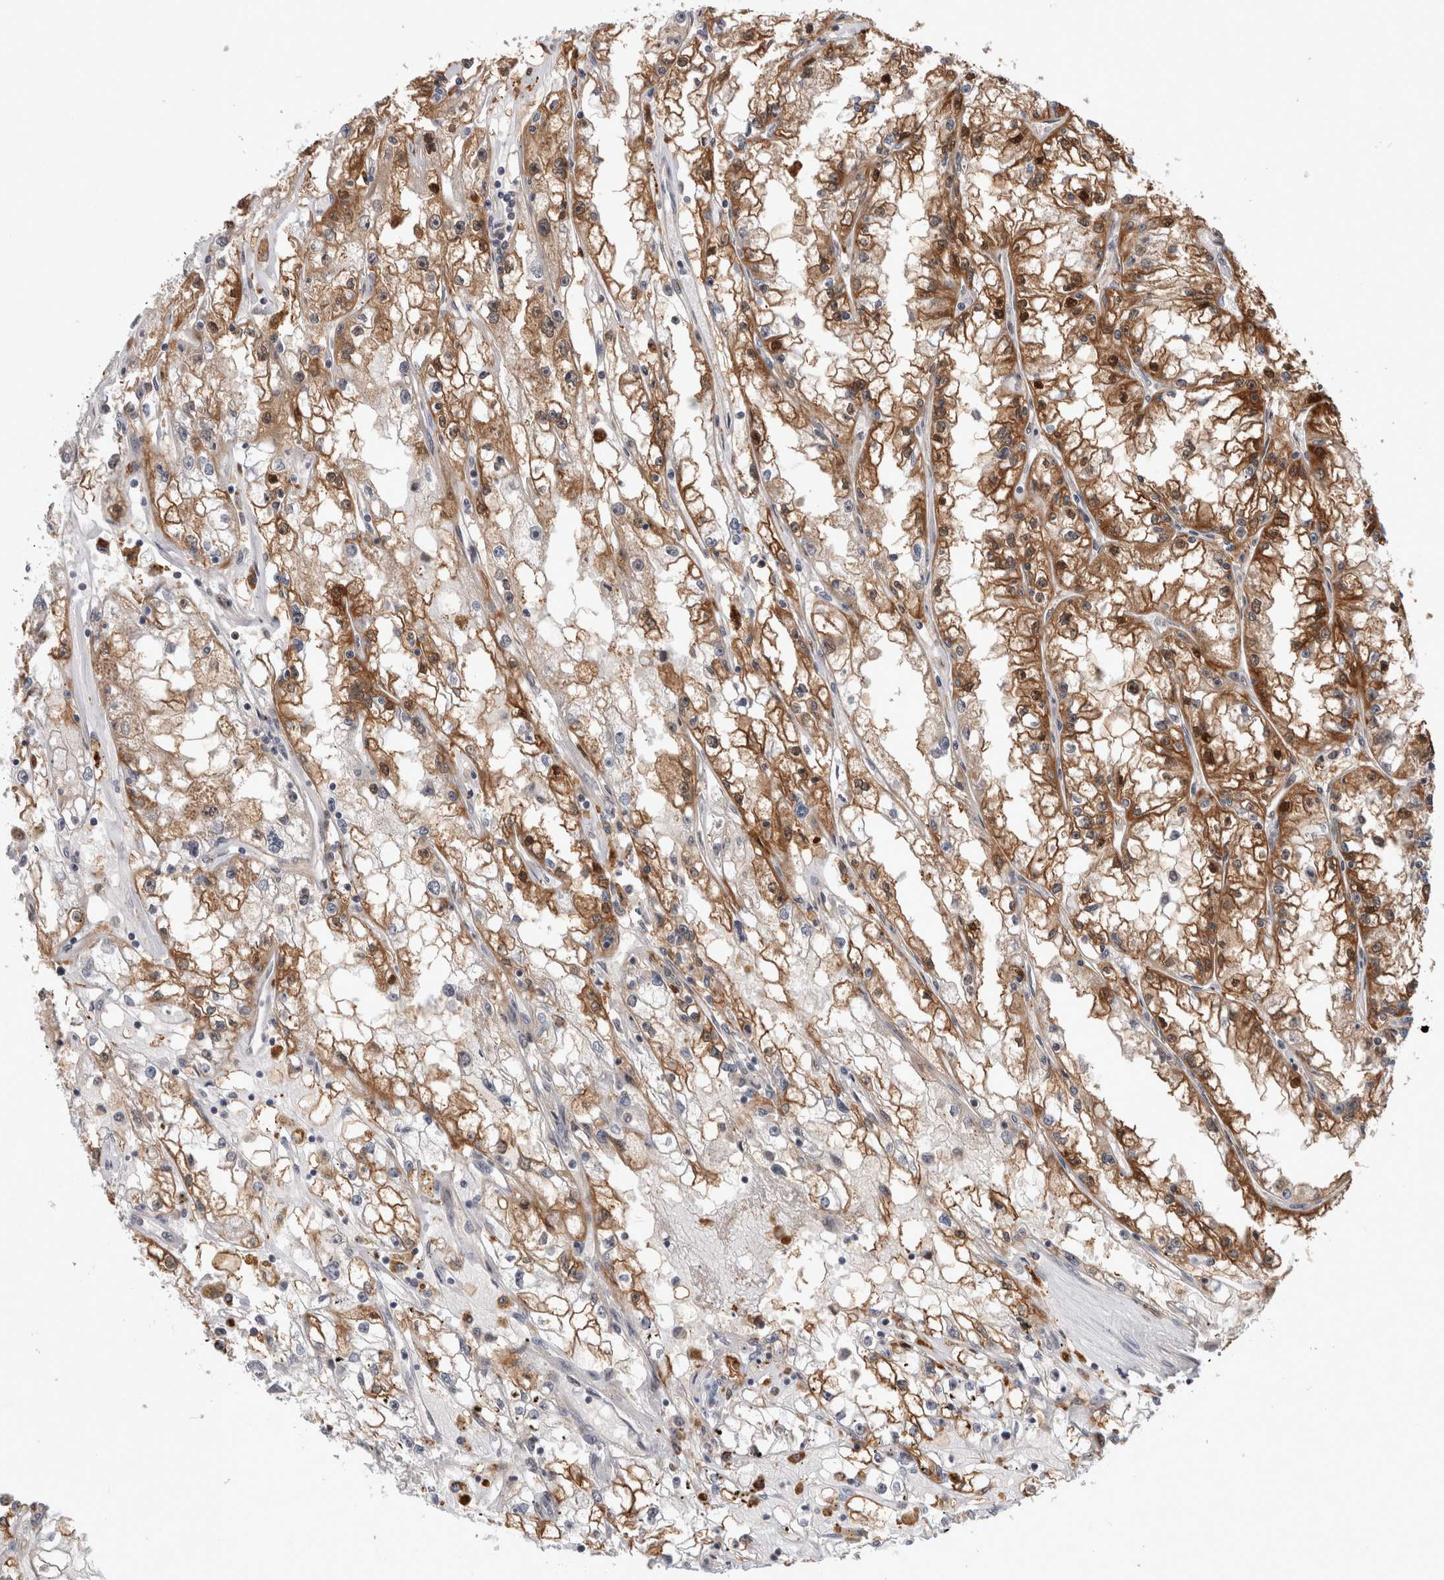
{"staining": {"intensity": "moderate", "quantity": ">75%", "location": "cytoplasmic/membranous"}, "tissue": "renal cancer", "cell_type": "Tumor cells", "image_type": "cancer", "snomed": [{"axis": "morphology", "description": "Adenocarcinoma, NOS"}, {"axis": "topography", "description": "Kidney"}], "caption": "Immunohistochemistry of renal adenocarcinoma reveals medium levels of moderate cytoplasmic/membranous staining in approximately >75% of tumor cells.", "gene": "MRPL37", "patient": {"sex": "male", "age": 56}}